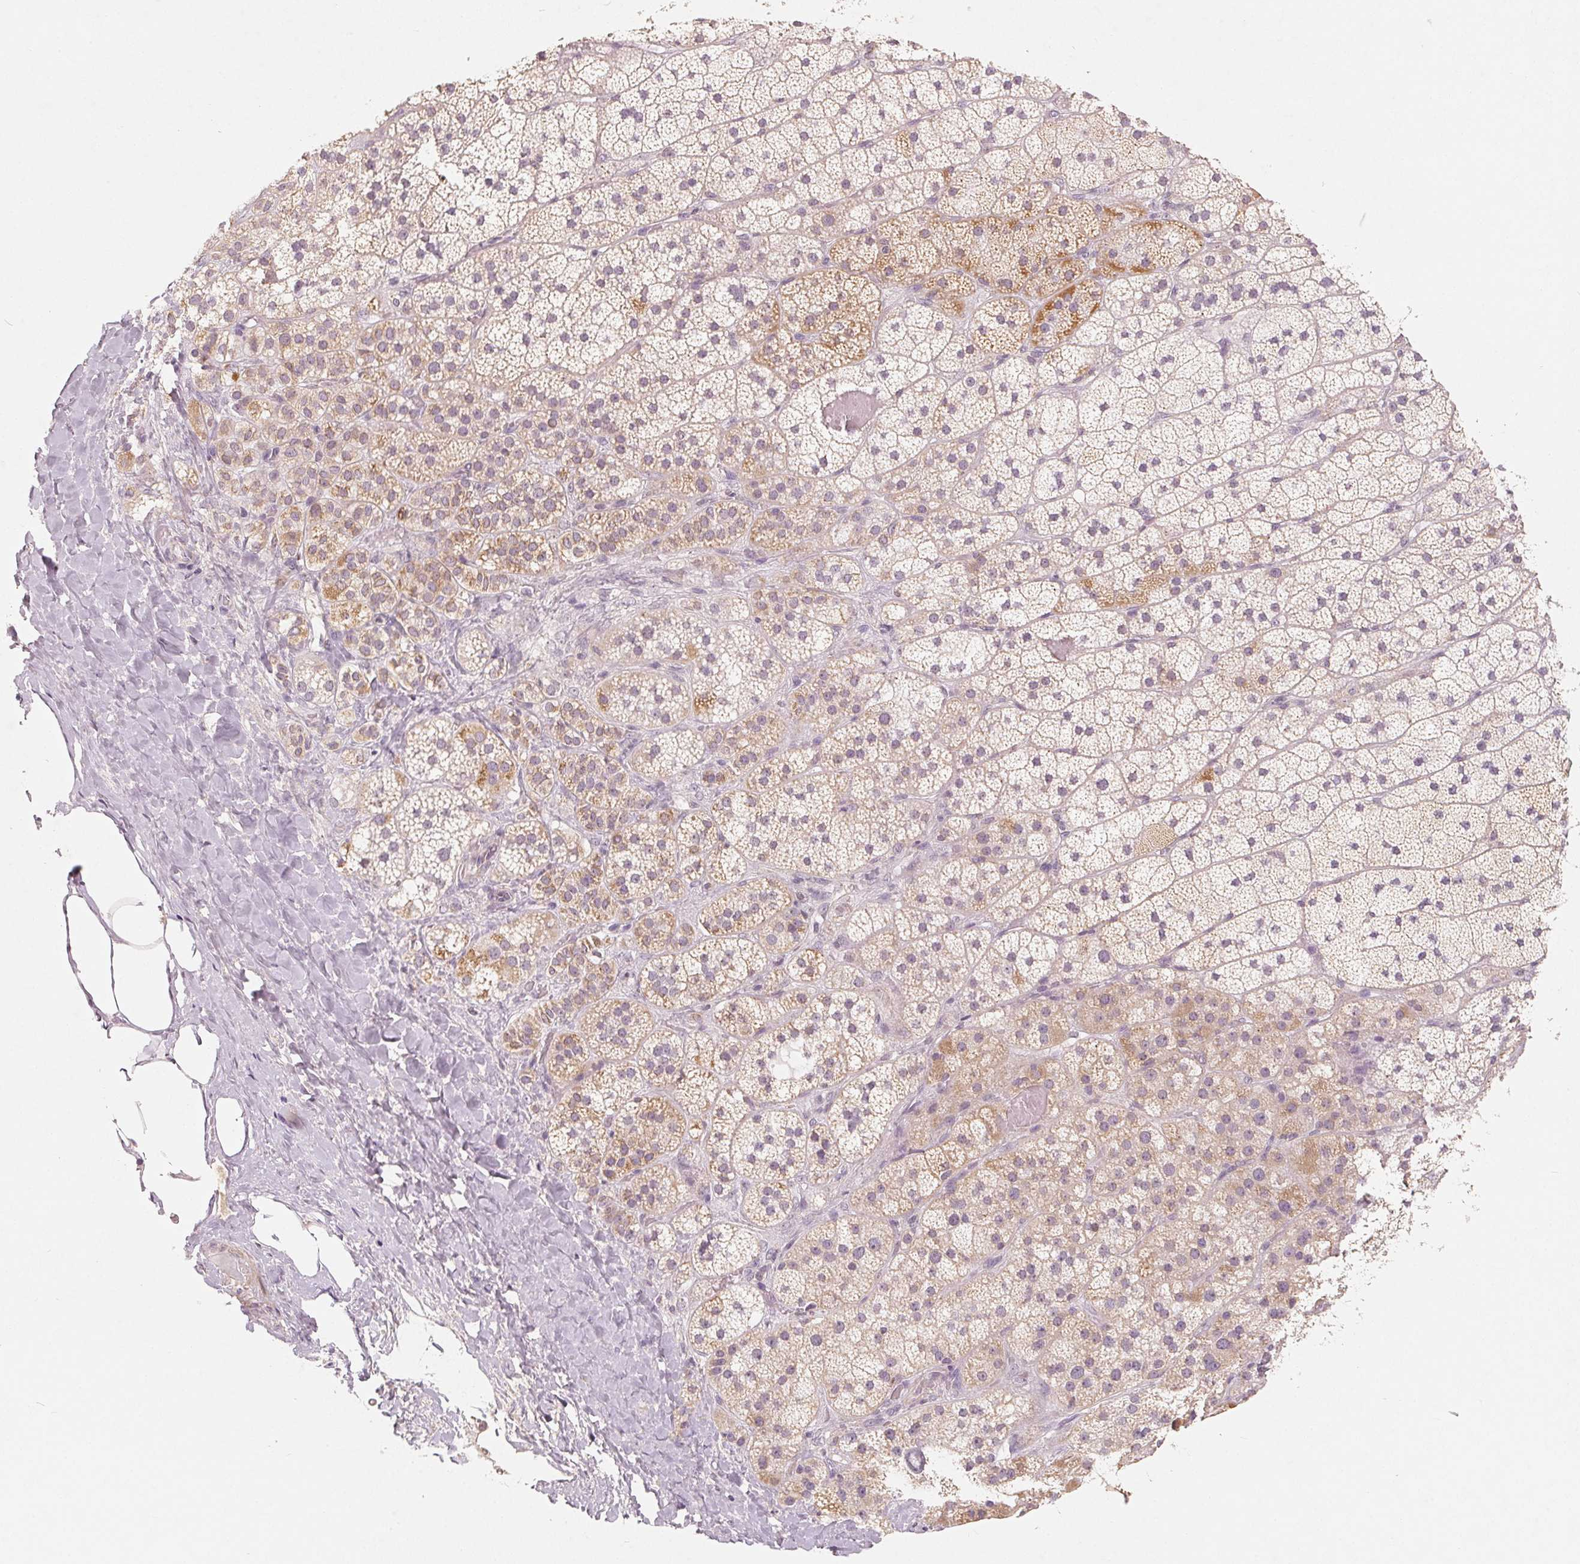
{"staining": {"intensity": "moderate", "quantity": "25%-75%", "location": "cytoplasmic/membranous"}, "tissue": "adrenal gland", "cell_type": "Glandular cells", "image_type": "normal", "snomed": [{"axis": "morphology", "description": "Normal tissue, NOS"}, {"axis": "topography", "description": "Adrenal gland"}], "caption": "Immunohistochemistry (IHC) (DAB (3,3'-diaminobenzidine)) staining of normal human adrenal gland exhibits moderate cytoplasmic/membranous protein positivity in approximately 25%-75% of glandular cells.", "gene": "GHITM", "patient": {"sex": "male", "age": 57}}